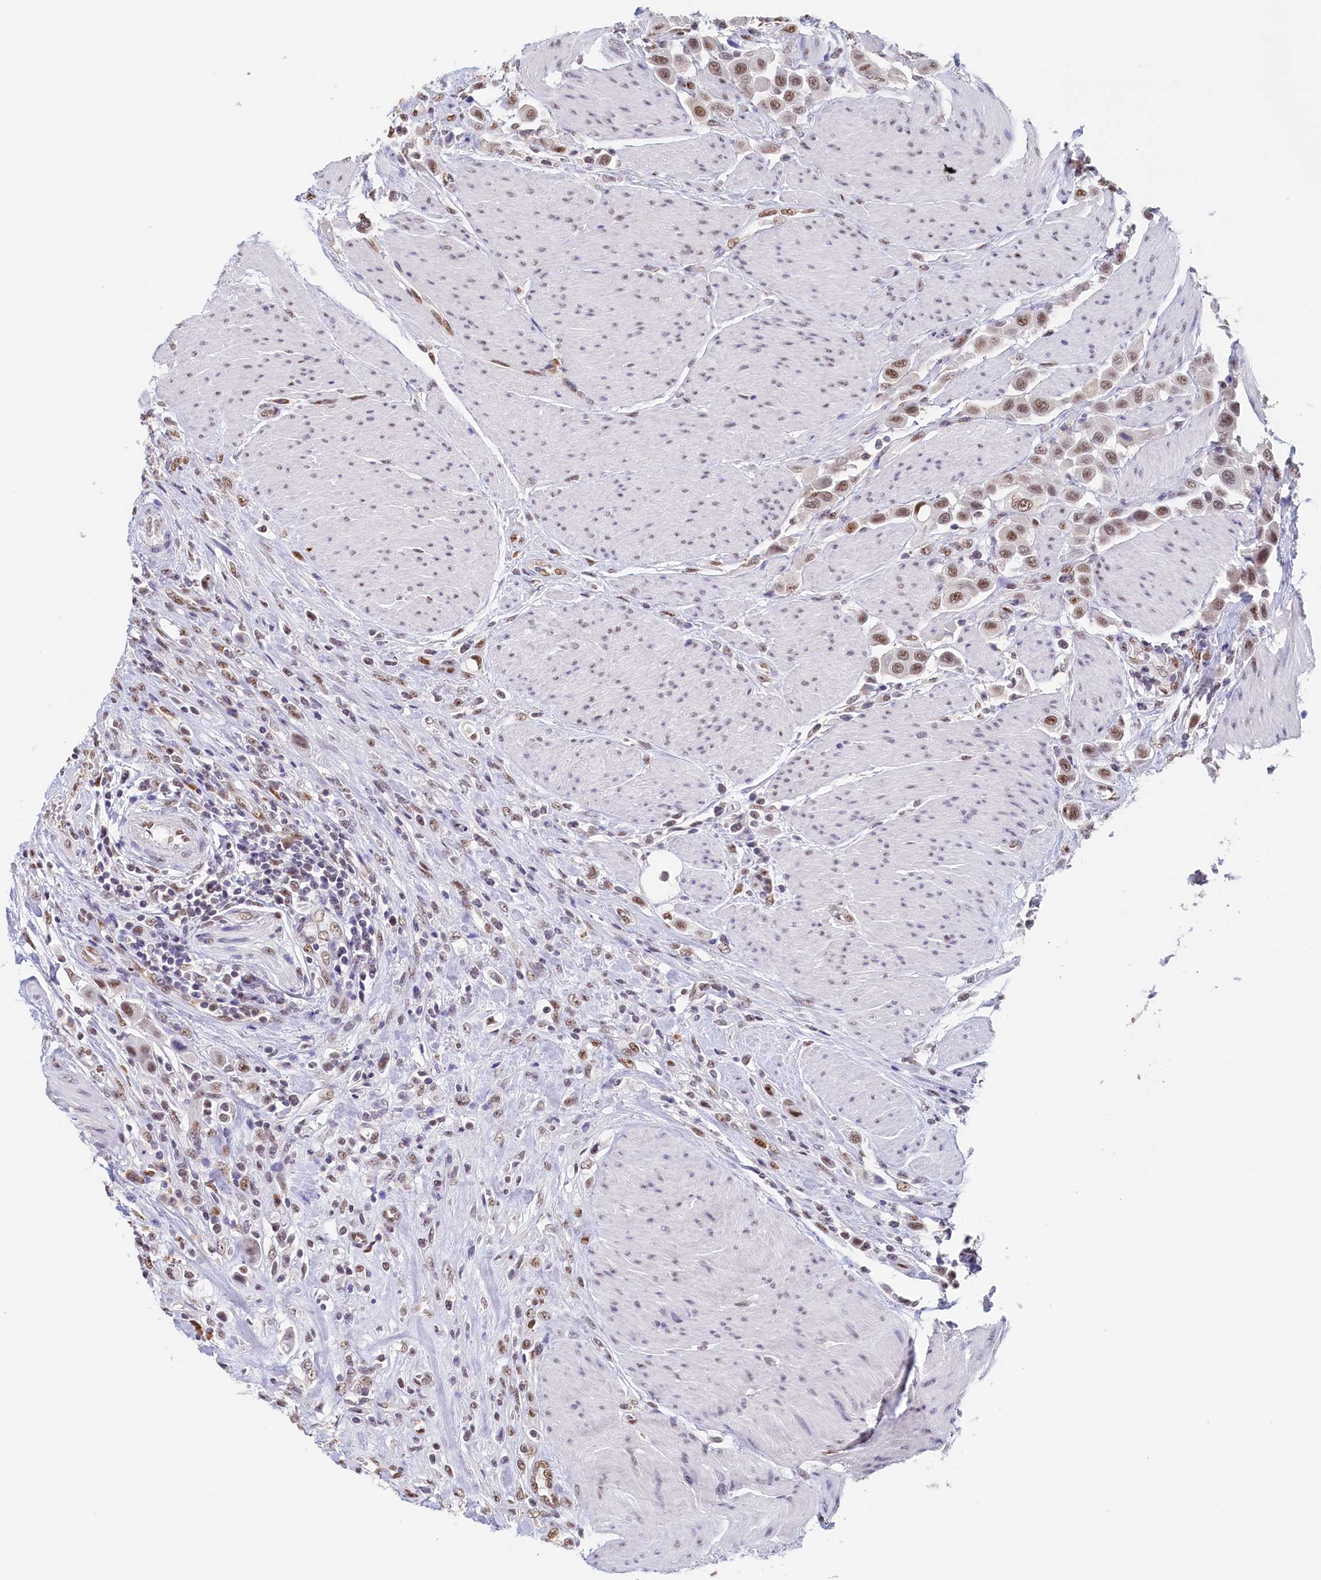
{"staining": {"intensity": "moderate", "quantity": ">75%", "location": "nuclear"}, "tissue": "urothelial cancer", "cell_type": "Tumor cells", "image_type": "cancer", "snomed": [{"axis": "morphology", "description": "Urothelial carcinoma, High grade"}, {"axis": "topography", "description": "Urinary bladder"}], "caption": "Protein staining of high-grade urothelial carcinoma tissue shows moderate nuclear positivity in approximately >75% of tumor cells.", "gene": "MOSPD3", "patient": {"sex": "male", "age": 50}}